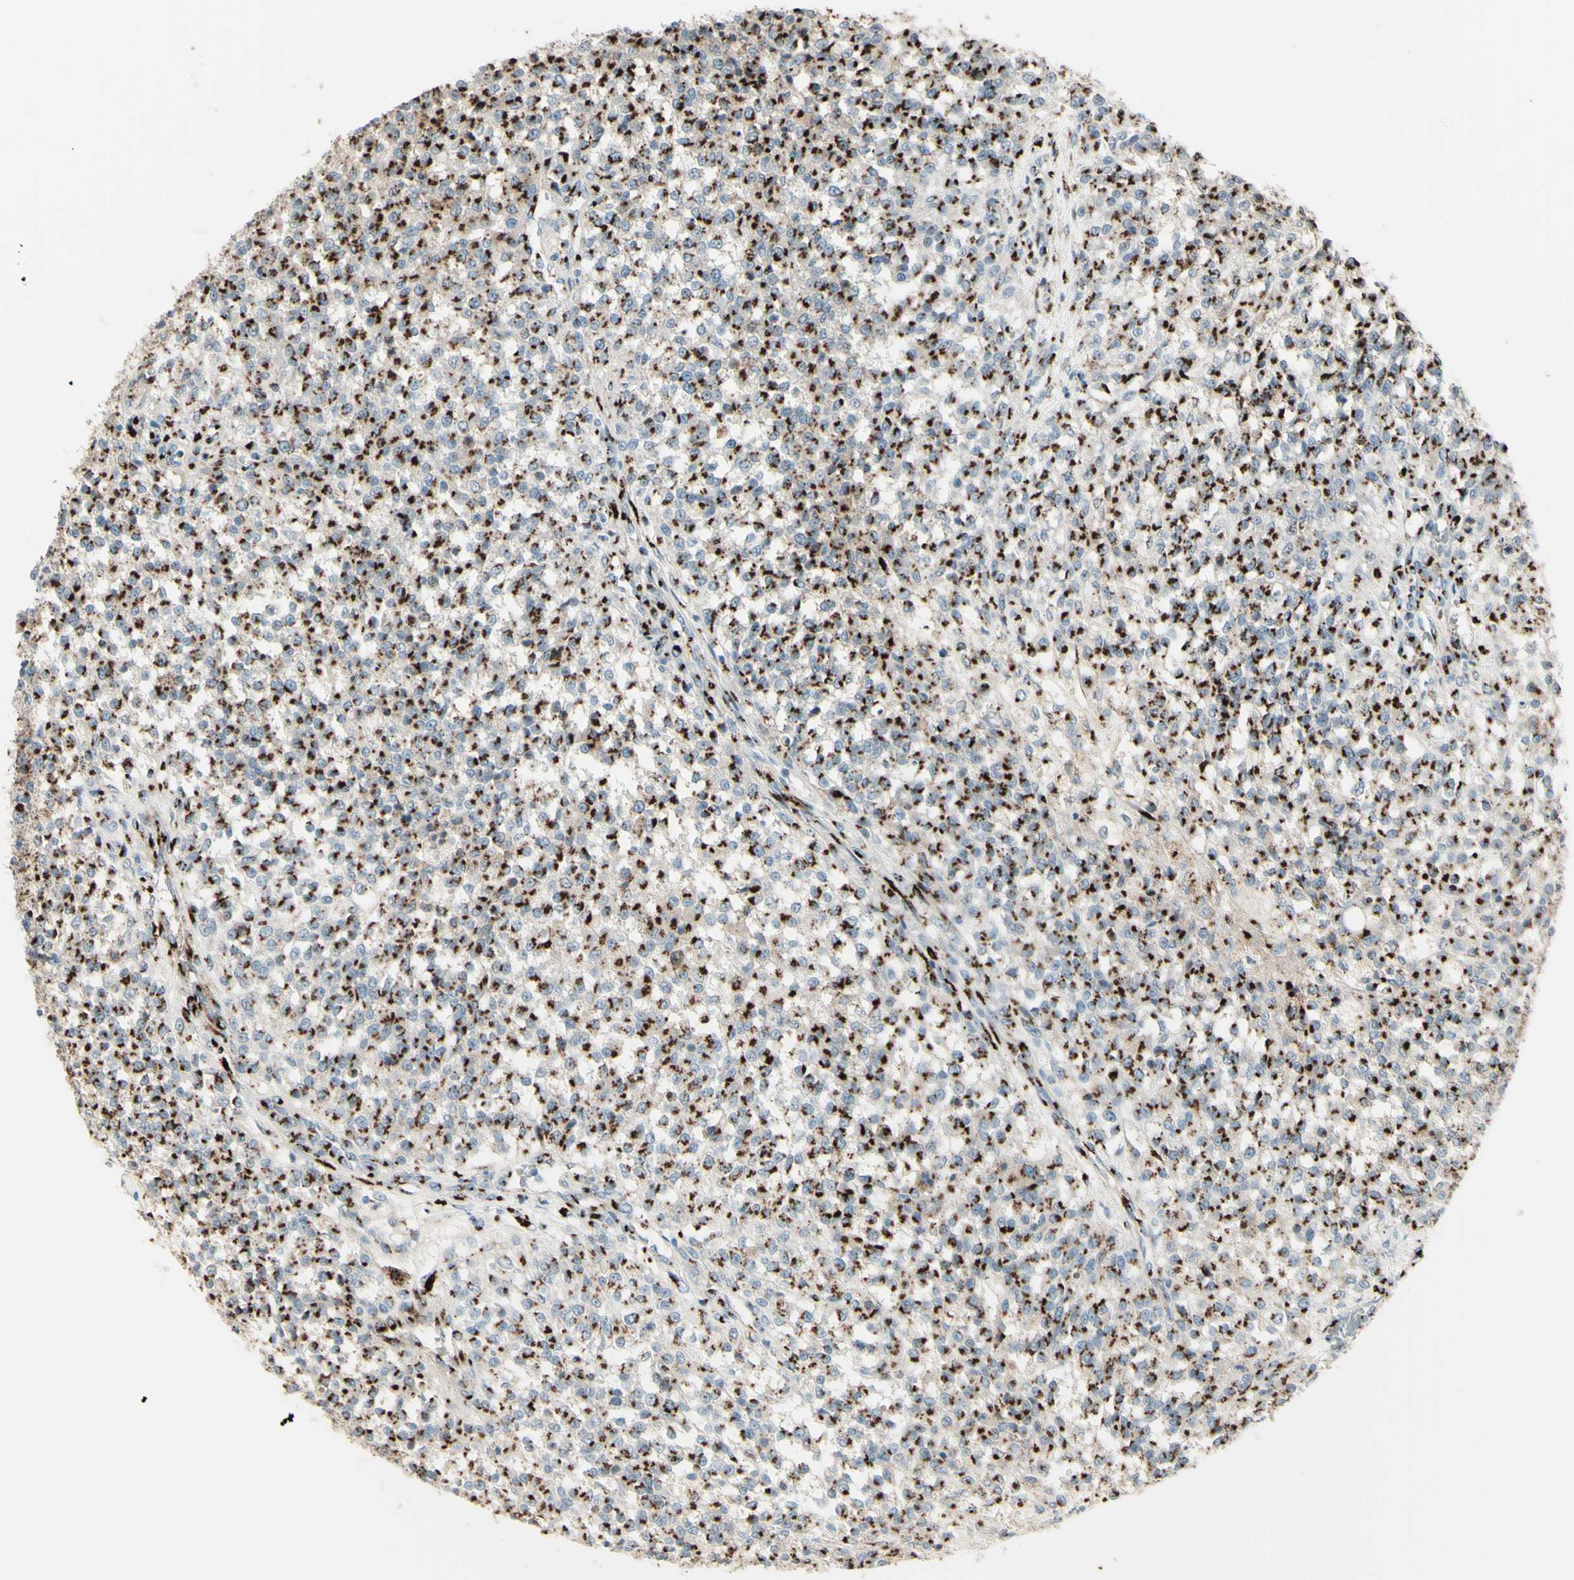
{"staining": {"intensity": "moderate", "quantity": ">75%", "location": "cytoplasmic/membranous"}, "tissue": "testis cancer", "cell_type": "Tumor cells", "image_type": "cancer", "snomed": [{"axis": "morphology", "description": "Seminoma, NOS"}, {"axis": "topography", "description": "Testis"}], "caption": "A photomicrograph showing moderate cytoplasmic/membranous staining in about >75% of tumor cells in testis seminoma, as visualized by brown immunohistochemical staining.", "gene": "BPNT2", "patient": {"sex": "male", "age": 59}}